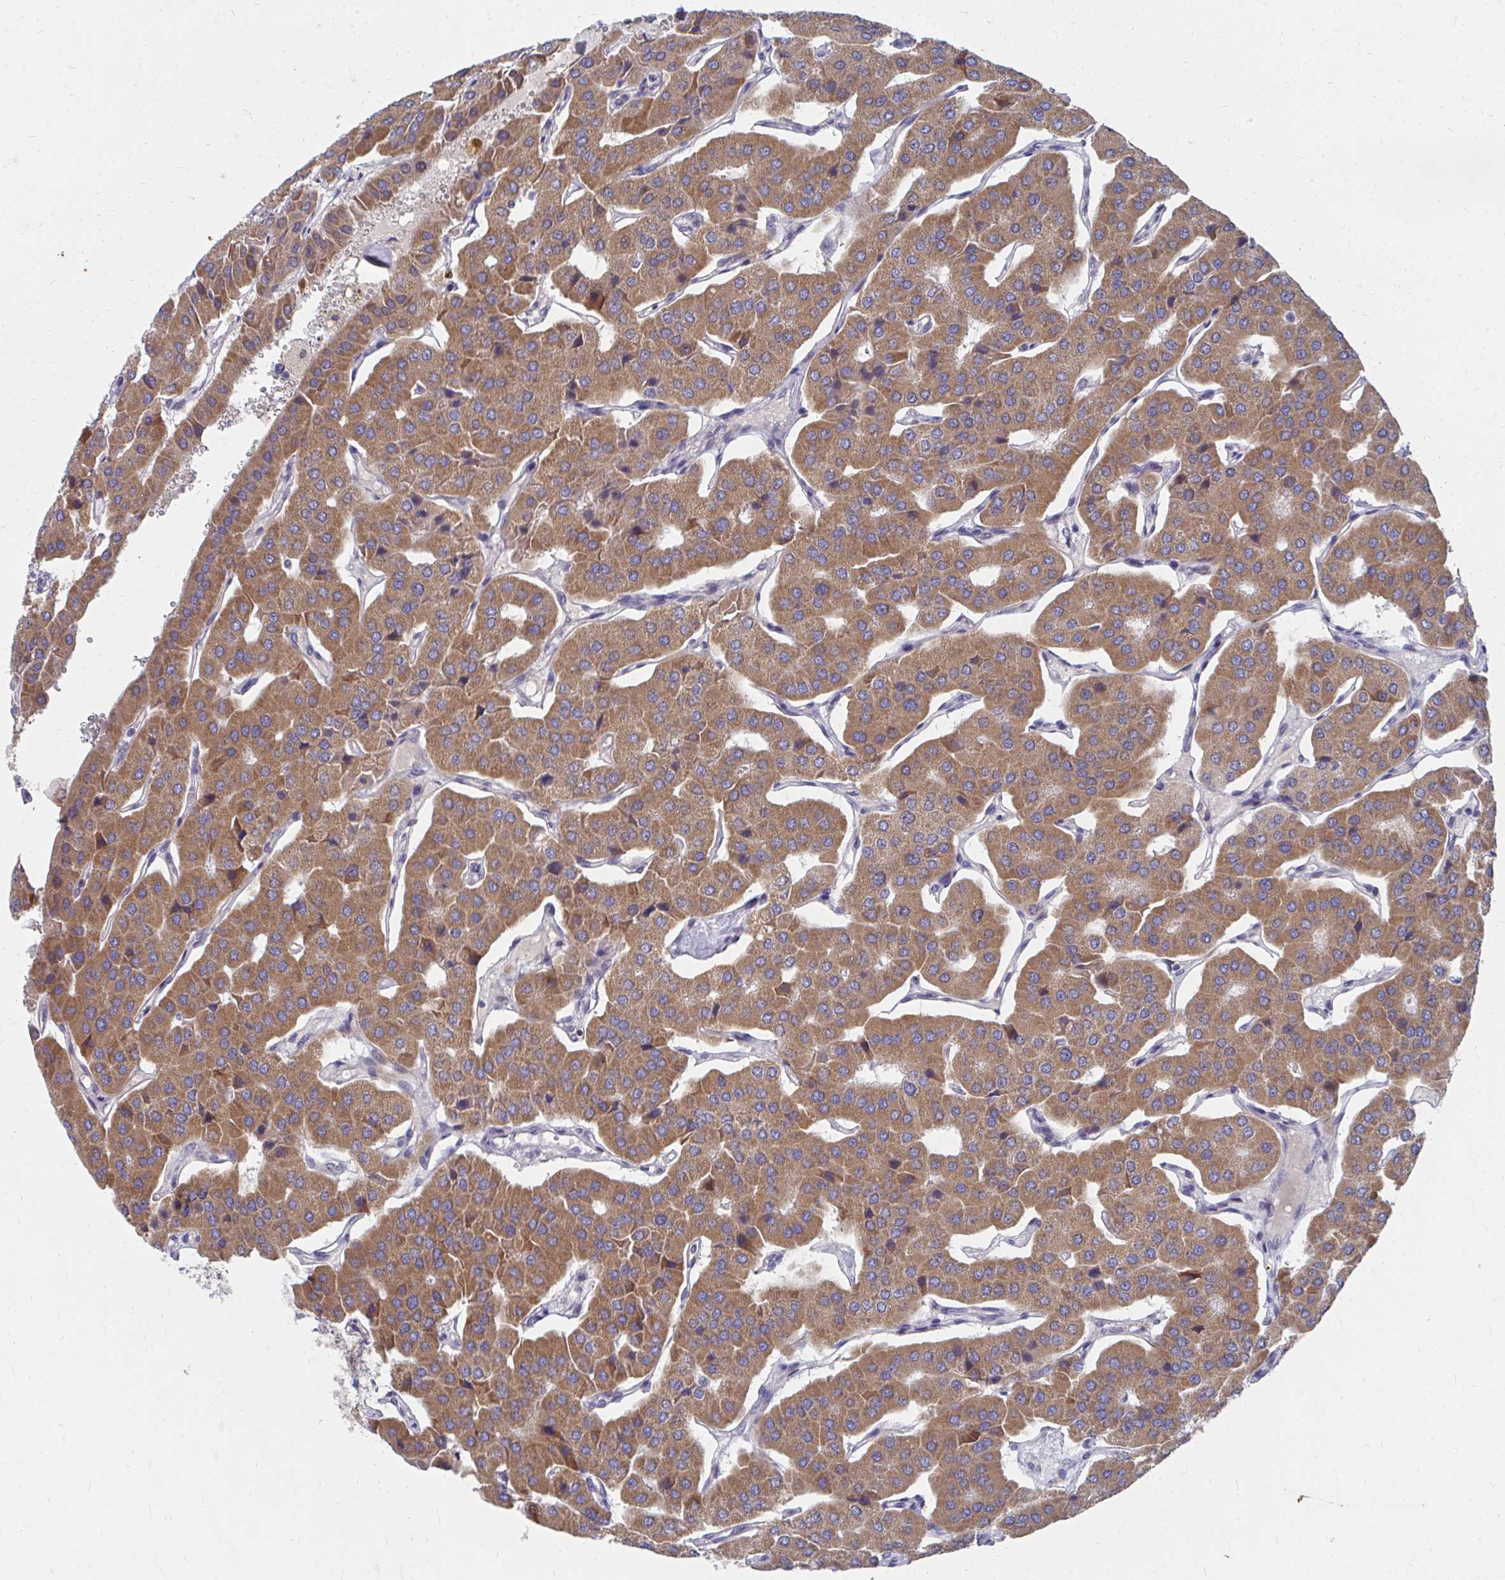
{"staining": {"intensity": "moderate", "quantity": ">75%", "location": "cytoplasmic/membranous"}, "tissue": "parathyroid gland", "cell_type": "Glandular cells", "image_type": "normal", "snomed": [{"axis": "morphology", "description": "Normal tissue, NOS"}, {"axis": "morphology", "description": "Adenoma, NOS"}, {"axis": "topography", "description": "Parathyroid gland"}], "caption": "About >75% of glandular cells in unremarkable parathyroid gland display moderate cytoplasmic/membranous protein positivity as visualized by brown immunohistochemical staining.", "gene": "PEX3", "patient": {"sex": "female", "age": 86}}